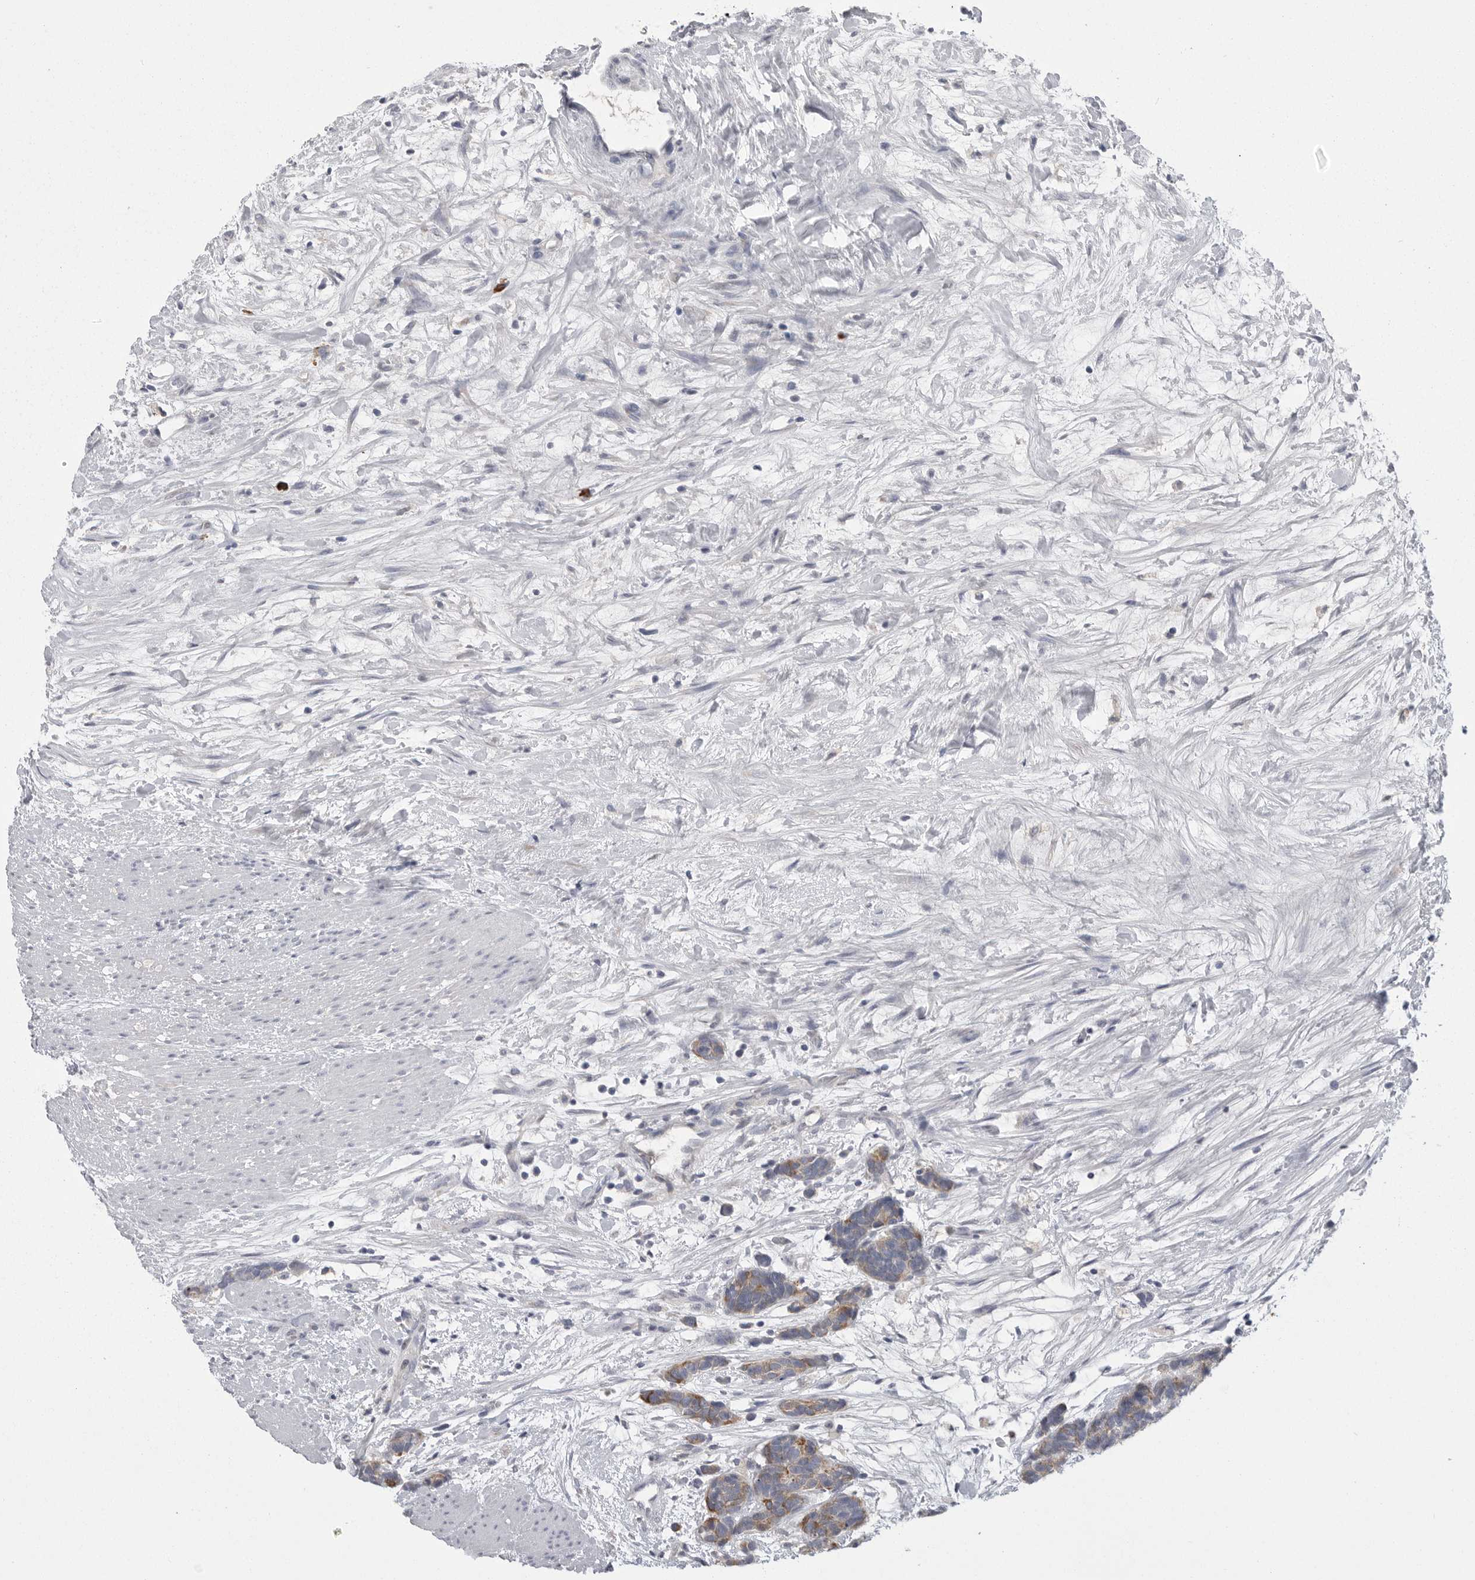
{"staining": {"intensity": "moderate", "quantity": "<25%", "location": "cytoplasmic/membranous"}, "tissue": "carcinoid", "cell_type": "Tumor cells", "image_type": "cancer", "snomed": [{"axis": "morphology", "description": "Carcinoma, NOS"}, {"axis": "morphology", "description": "Carcinoid, malignant, NOS"}, {"axis": "topography", "description": "Urinary bladder"}], "caption": "Carcinoid was stained to show a protein in brown. There is low levels of moderate cytoplasmic/membranous positivity in approximately <25% of tumor cells.", "gene": "FKBP2", "patient": {"sex": "male", "age": 57}}